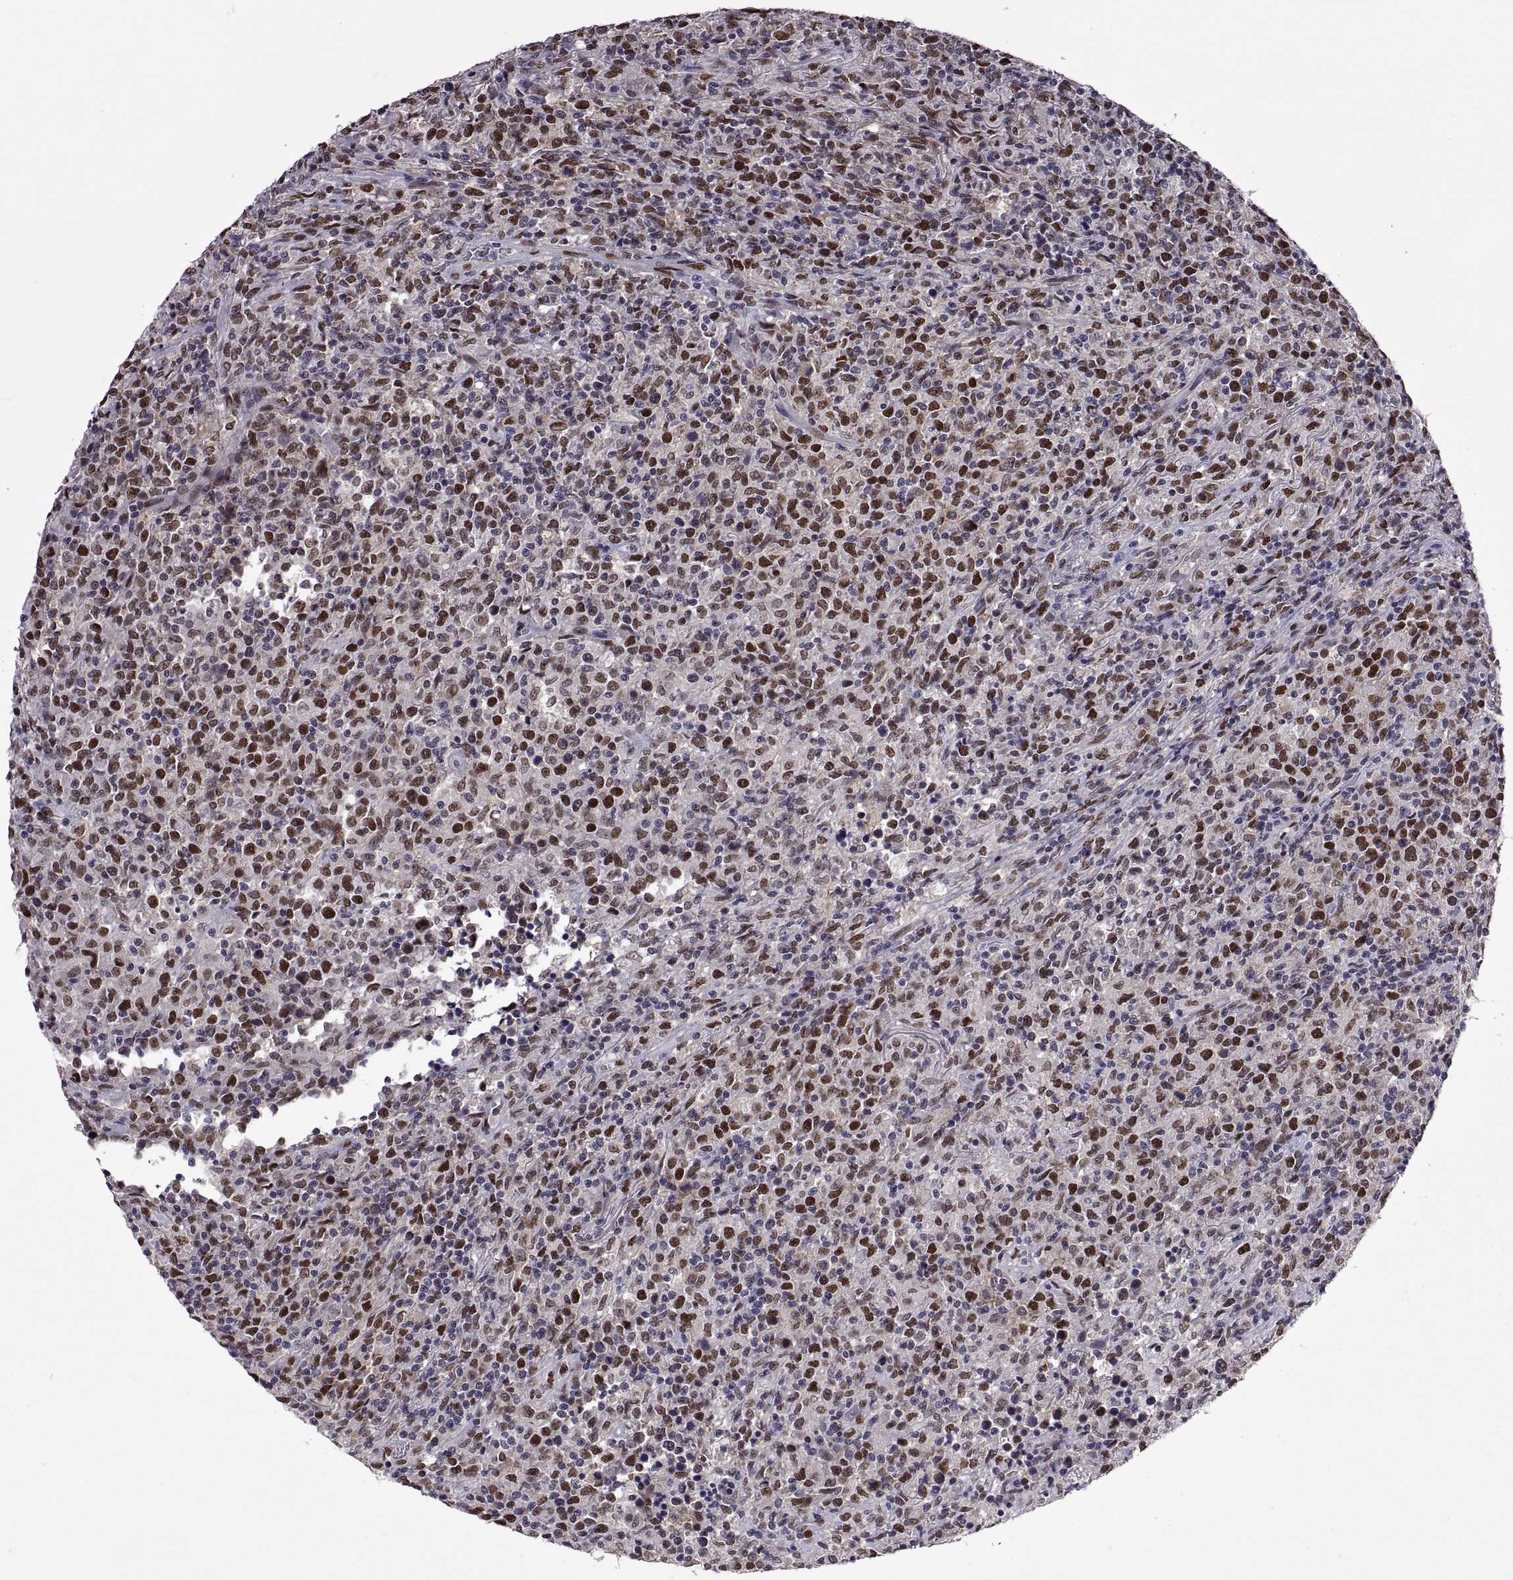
{"staining": {"intensity": "moderate", "quantity": ">75%", "location": "nuclear"}, "tissue": "lymphoma", "cell_type": "Tumor cells", "image_type": "cancer", "snomed": [{"axis": "morphology", "description": "Malignant lymphoma, non-Hodgkin's type, High grade"}, {"axis": "topography", "description": "Lung"}], "caption": "A brown stain highlights moderate nuclear positivity of a protein in malignant lymphoma, non-Hodgkin's type (high-grade) tumor cells. Nuclei are stained in blue.", "gene": "NR4A1", "patient": {"sex": "male", "age": 79}}